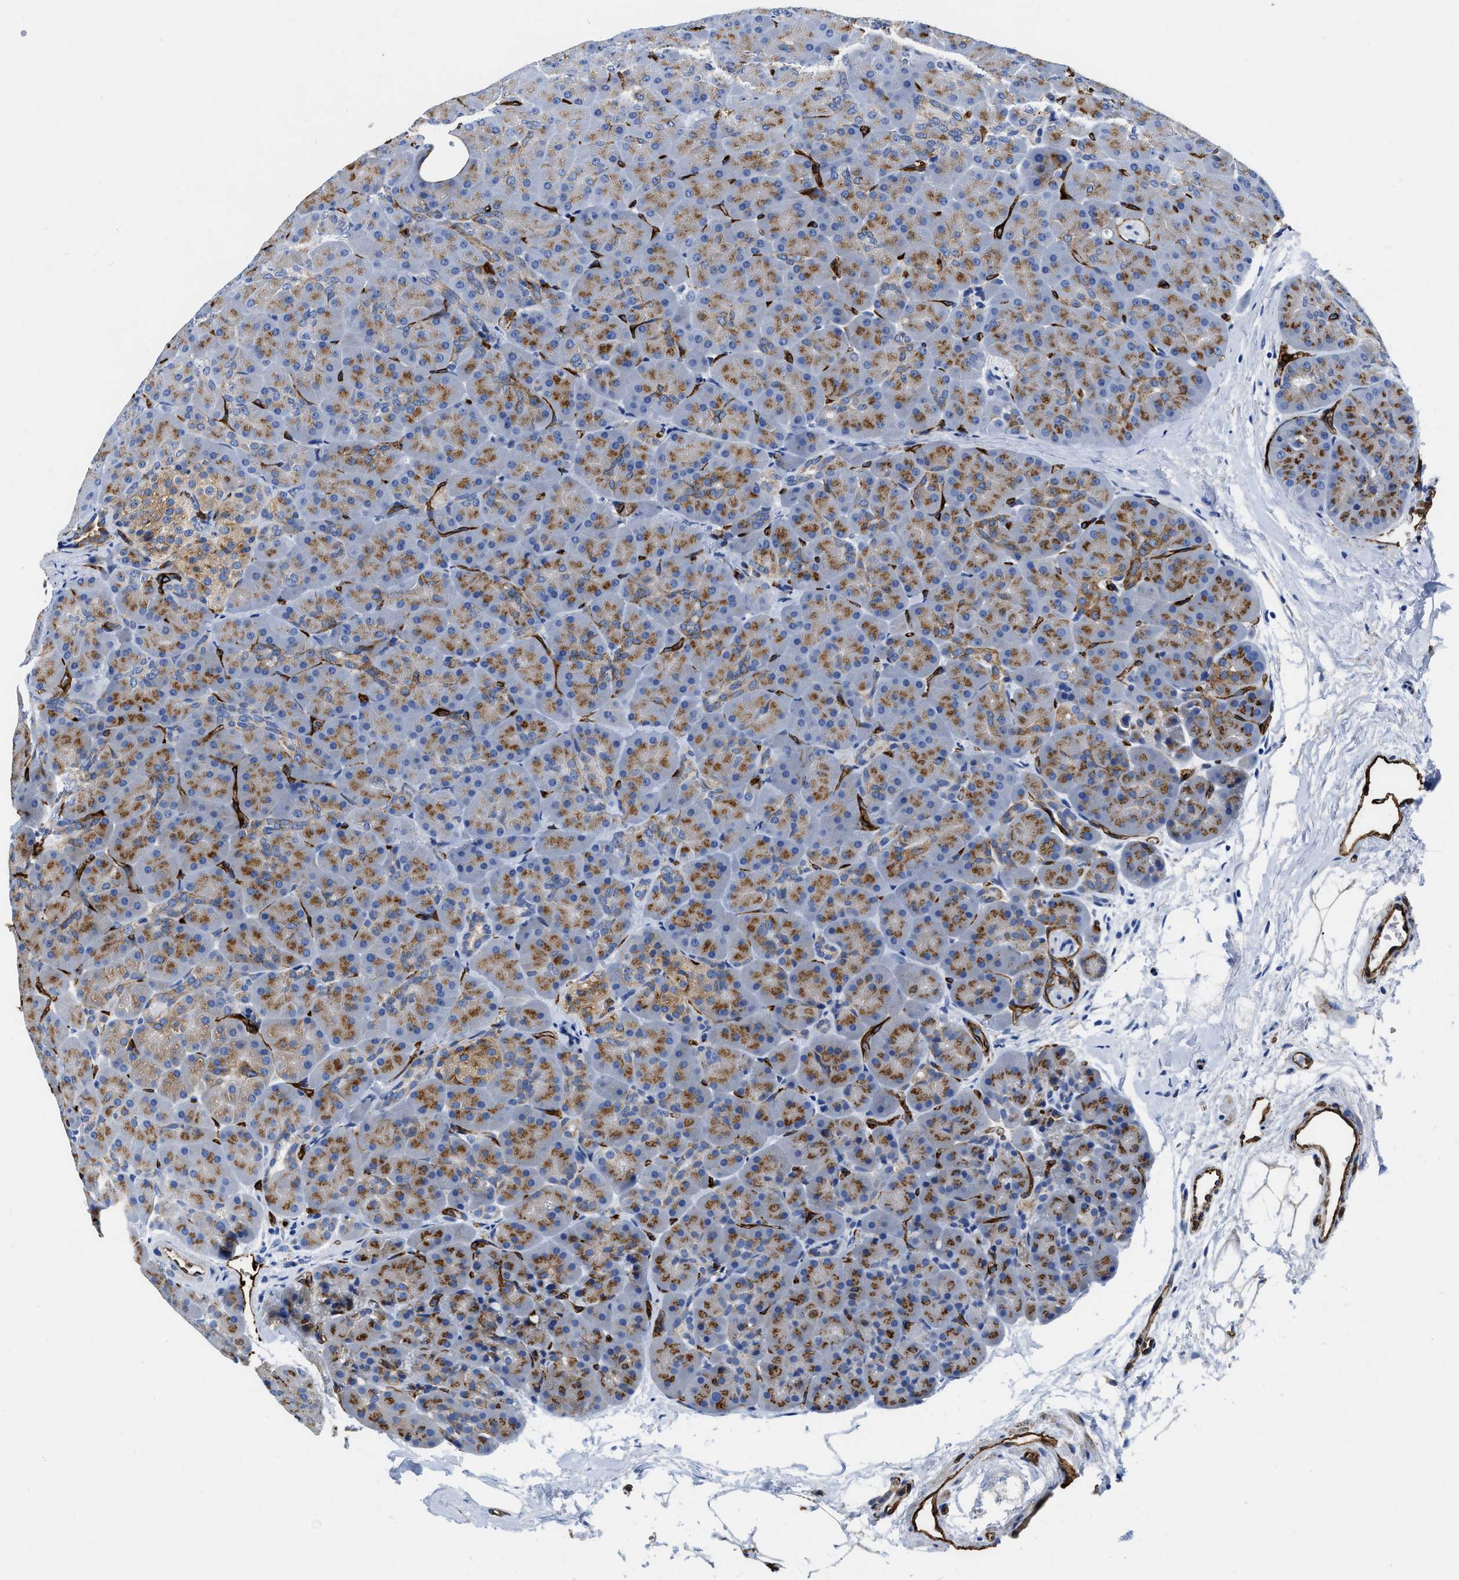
{"staining": {"intensity": "moderate", "quantity": "25%-75%", "location": "cytoplasmic/membranous"}, "tissue": "pancreas", "cell_type": "Exocrine glandular cells", "image_type": "normal", "snomed": [{"axis": "morphology", "description": "Normal tissue, NOS"}, {"axis": "topography", "description": "Pancreas"}], "caption": "This histopathology image exhibits immunohistochemistry (IHC) staining of normal human pancreas, with medium moderate cytoplasmic/membranous expression in approximately 25%-75% of exocrine glandular cells.", "gene": "TVP23B", "patient": {"sex": "male", "age": 66}}